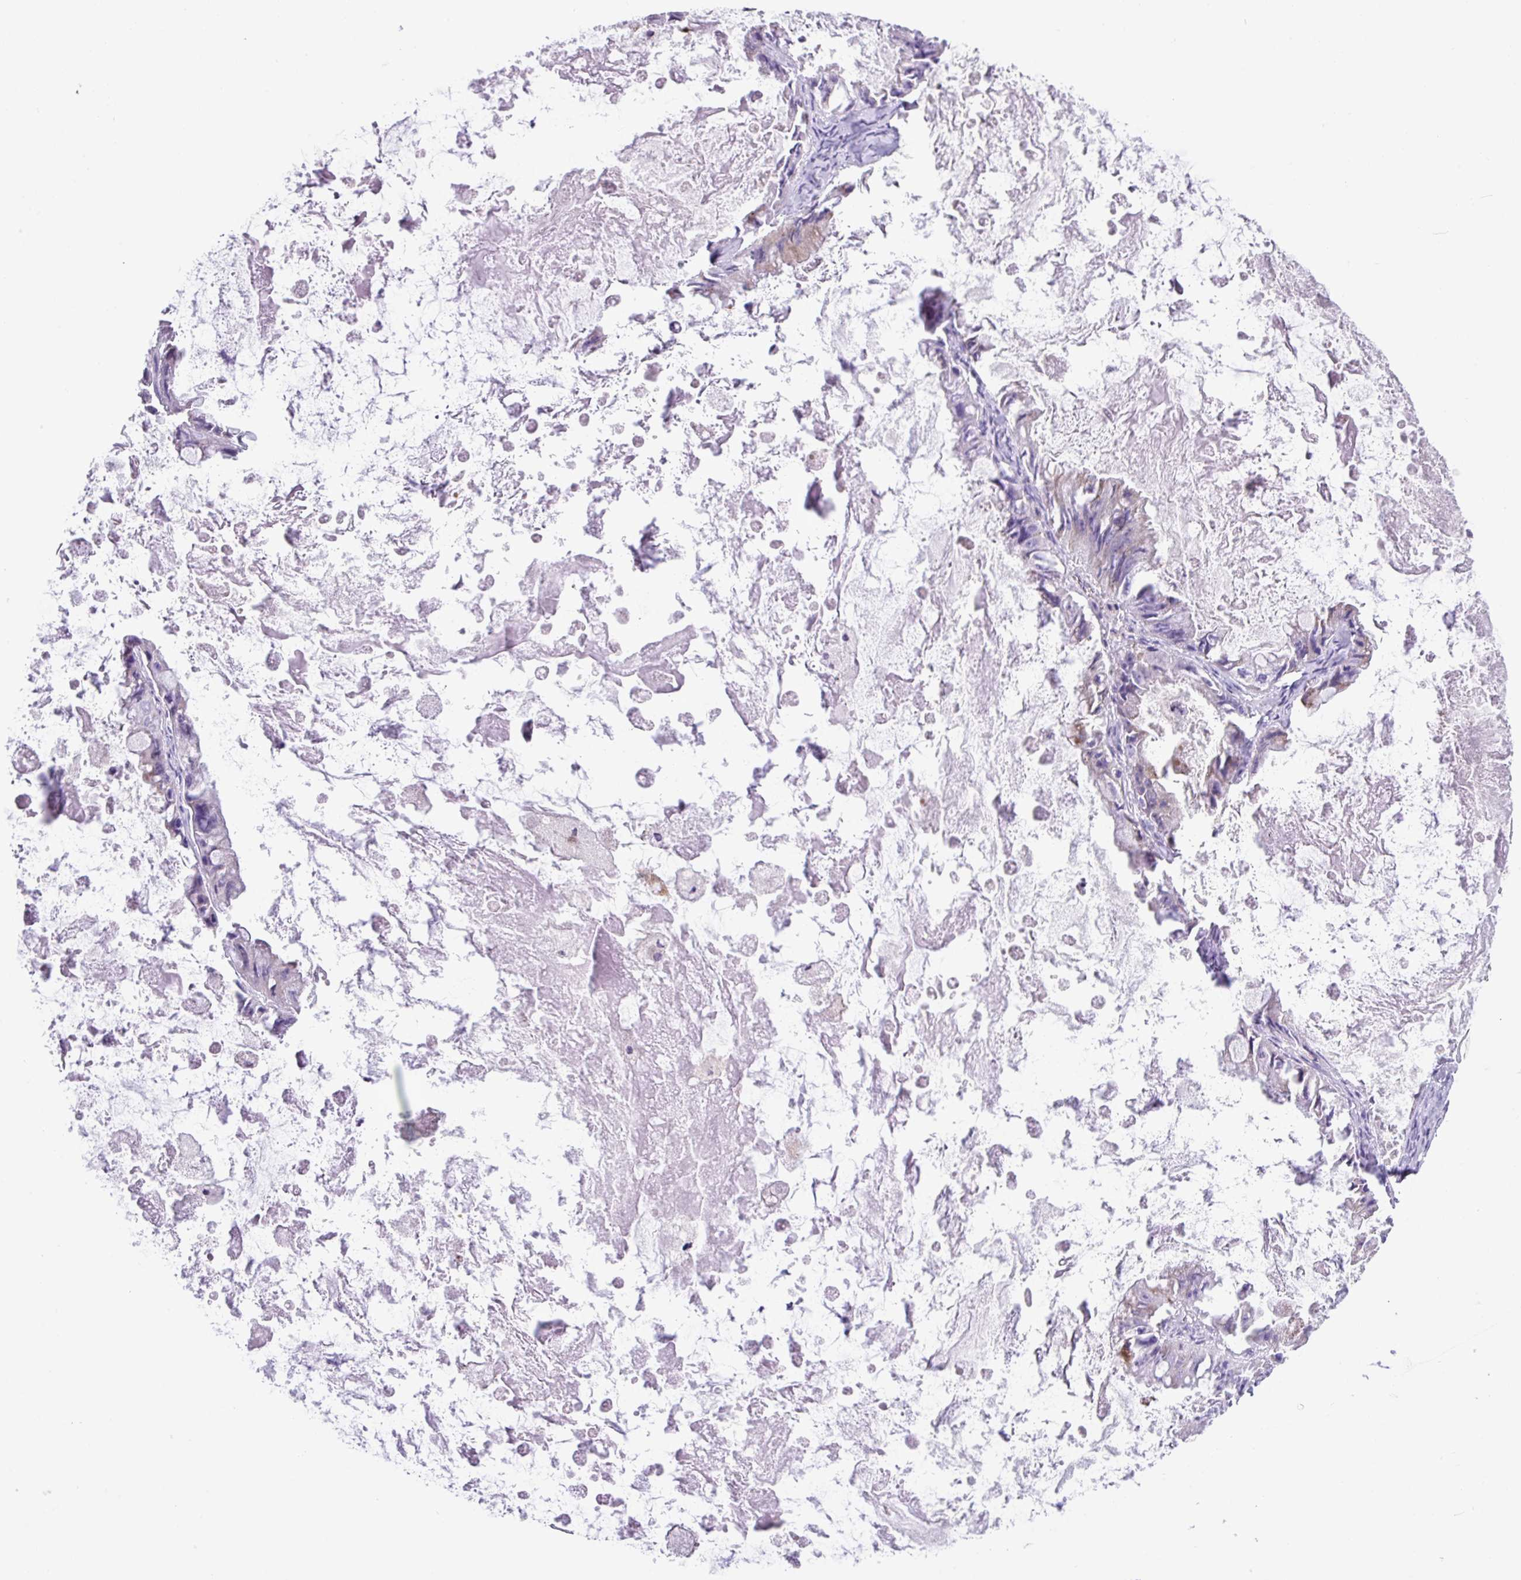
{"staining": {"intensity": "moderate", "quantity": "<25%", "location": "cytoplasmic/membranous"}, "tissue": "ovarian cancer", "cell_type": "Tumor cells", "image_type": "cancer", "snomed": [{"axis": "morphology", "description": "Cystadenocarcinoma, mucinous, NOS"}, {"axis": "topography", "description": "Ovary"}], "caption": "Immunohistochemical staining of human ovarian cancer demonstrates moderate cytoplasmic/membranous protein expression in approximately <25% of tumor cells.", "gene": "RGS21", "patient": {"sex": "female", "age": 61}}